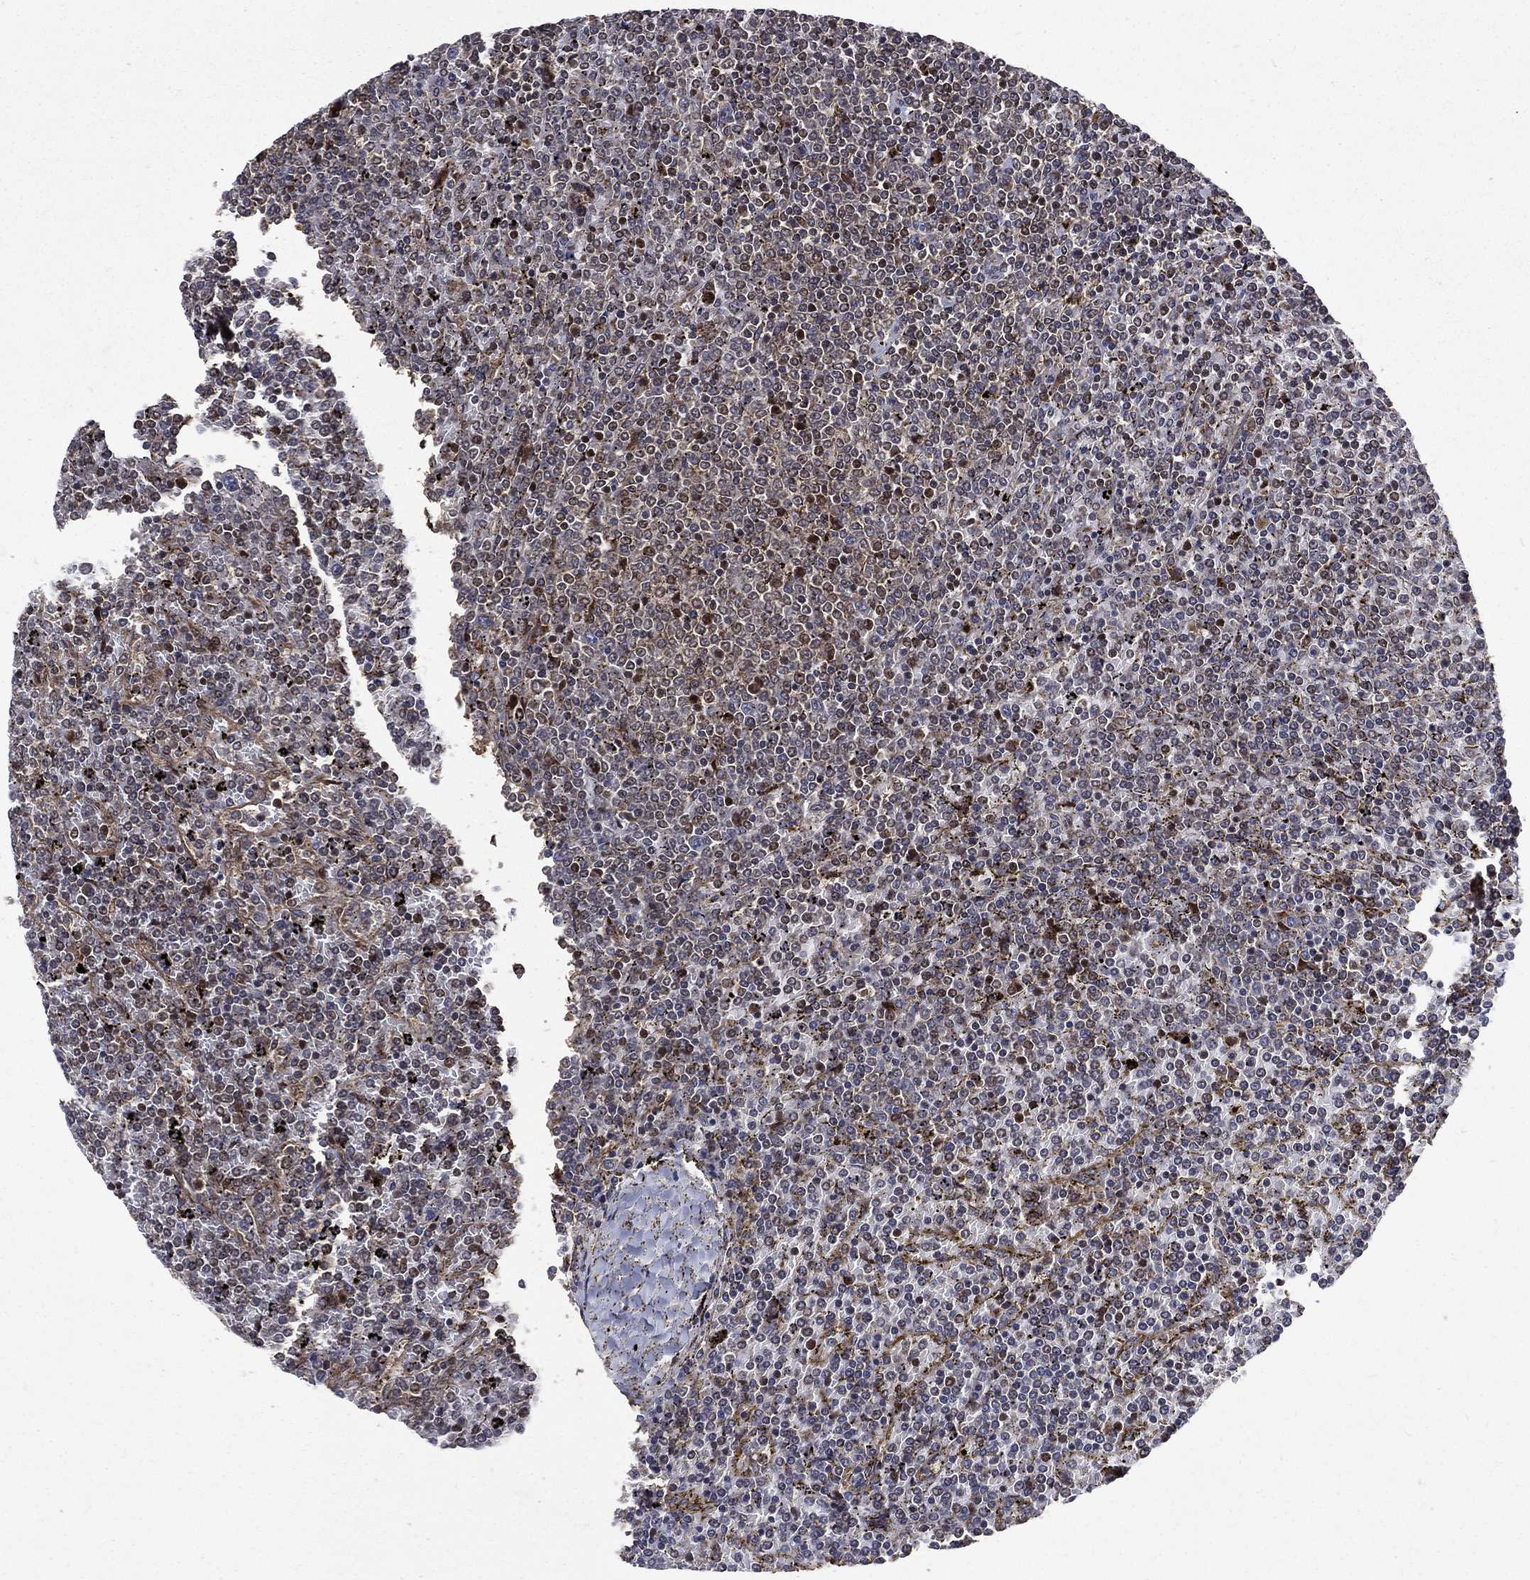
{"staining": {"intensity": "strong", "quantity": "<25%", "location": "nuclear"}, "tissue": "lymphoma", "cell_type": "Tumor cells", "image_type": "cancer", "snomed": [{"axis": "morphology", "description": "Malignant lymphoma, non-Hodgkin's type, Low grade"}, {"axis": "topography", "description": "Spleen"}], "caption": "A brown stain labels strong nuclear staining of a protein in human low-grade malignant lymphoma, non-Hodgkin's type tumor cells.", "gene": "RAB11FIP4", "patient": {"sex": "female", "age": 77}}